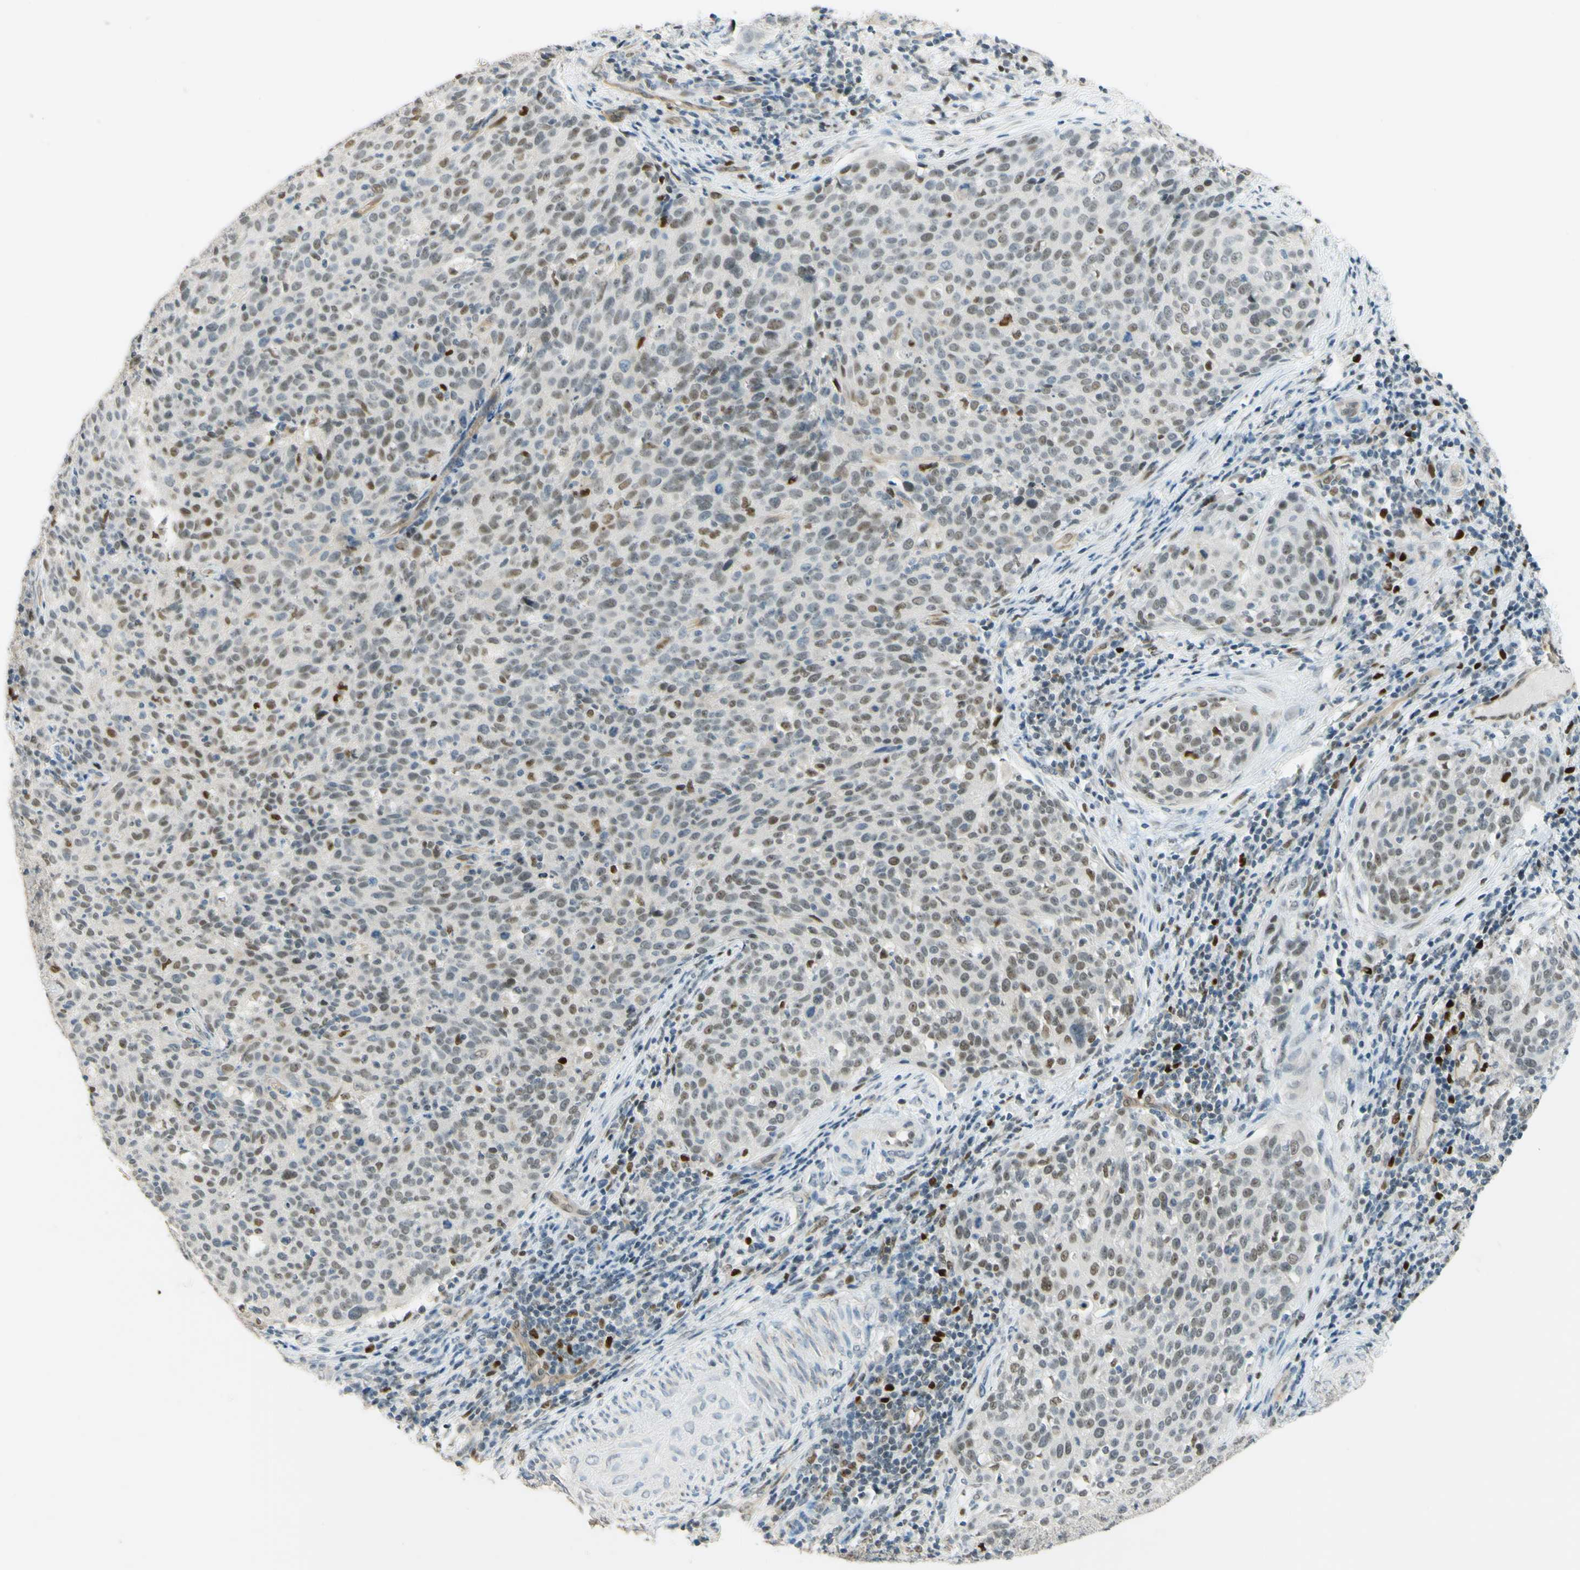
{"staining": {"intensity": "weak", "quantity": "25%-75%", "location": "nuclear"}, "tissue": "cervical cancer", "cell_type": "Tumor cells", "image_type": "cancer", "snomed": [{"axis": "morphology", "description": "Squamous cell carcinoma, NOS"}, {"axis": "topography", "description": "Cervix"}], "caption": "Immunohistochemistry histopathology image of human cervical squamous cell carcinoma stained for a protein (brown), which demonstrates low levels of weak nuclear positivity in about 25%-75% of tumor cells.", "gene": "POLB", "patient": {"sex": "female", "age": 38}}